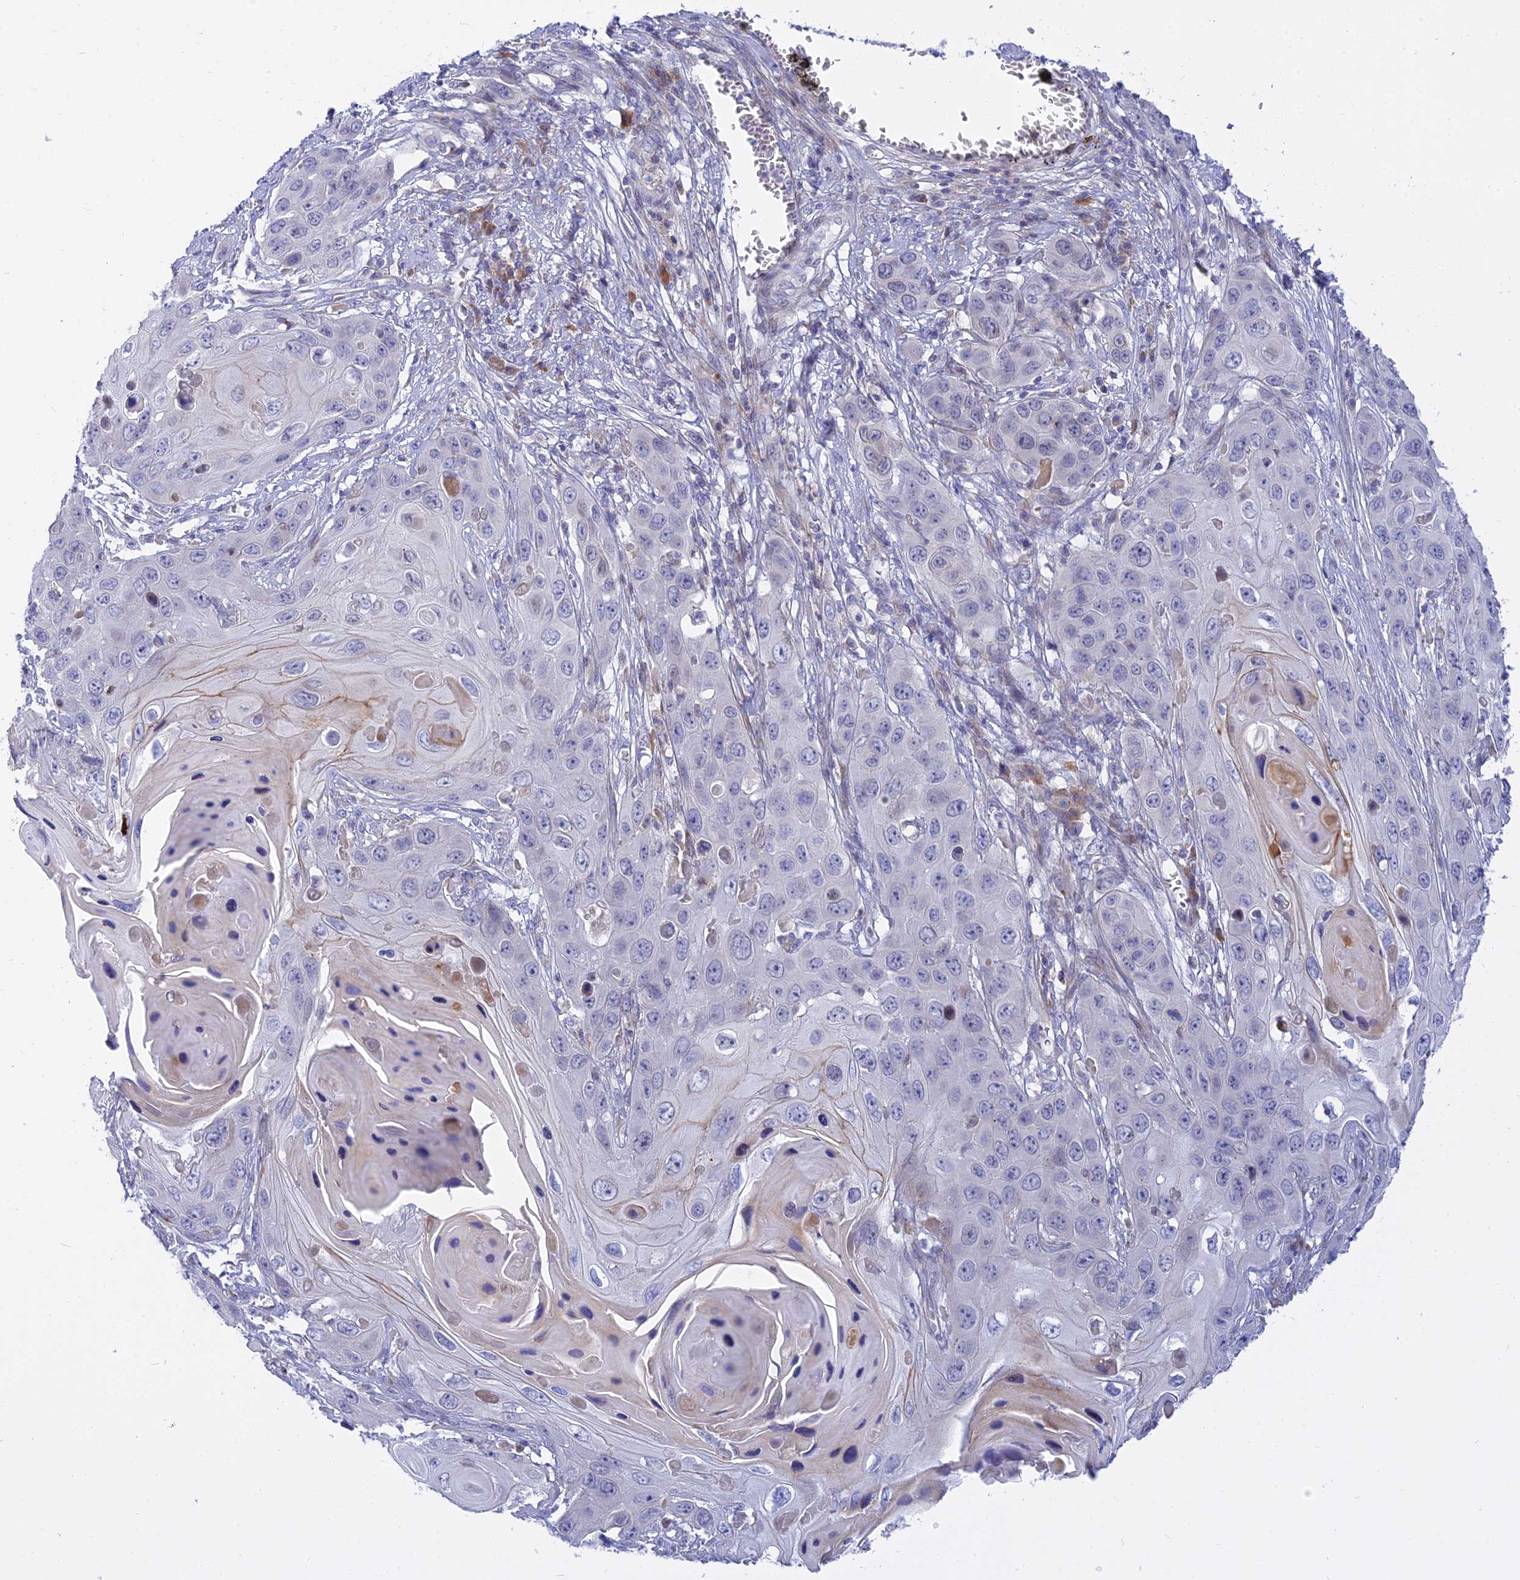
{"staining": {"intensity": "negative", "quantity": "none", "location": "none"}, "tissue": "skin cancer", "cell_type": "Tumor cells", "image_type": "cancer", "snomed": [{"axis": "morphology", "description": "Squamous cell carcinoma, NOS"}, {"axis": "topography", "description": "Skin"}], "caption": "Photomicrograph shows no protein positivity in tumor cells of skin cancer tissue.", "gene": "MBD3L1", "patient": {"sex": "male", "age": 55}}